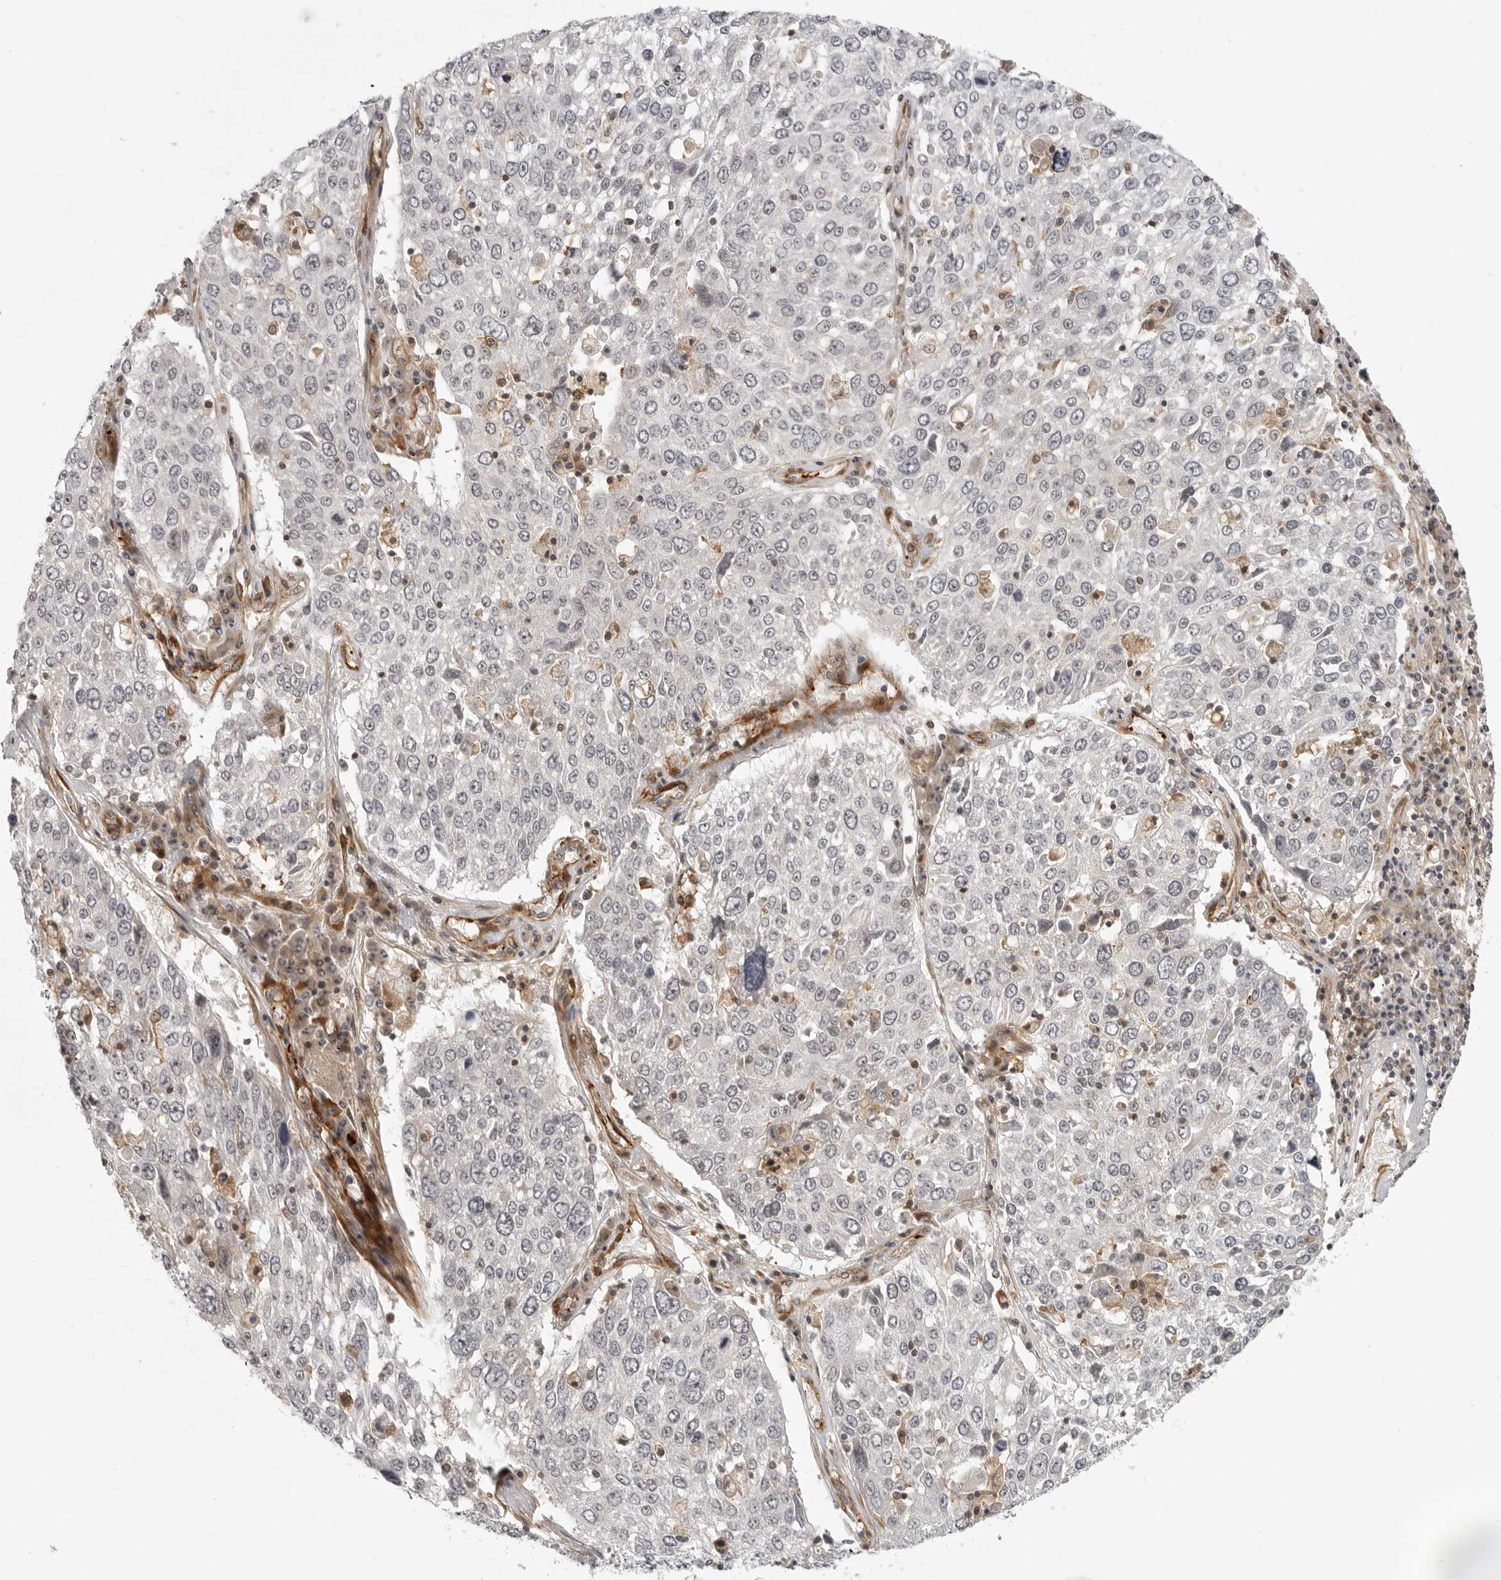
{"staining": {"intensity": "negative", "quantity": "none", "location": "none"}, "tissue": "lung cancer", "cell_type": "Tumor cells", "image_type": "cancer", "snomed": [{"axis": "morphology", "description": "Squamous cell carcinoma, NOS"}, {"axis": "topography", "description": "Lung"}], "caption": "Lung cancer (squamous cell carcinoma) was stained to show a protein in brown. There is no significant staining in tumor cells.", "gene": "TUT4", "patient": {"sex": "male", "age": 65}}